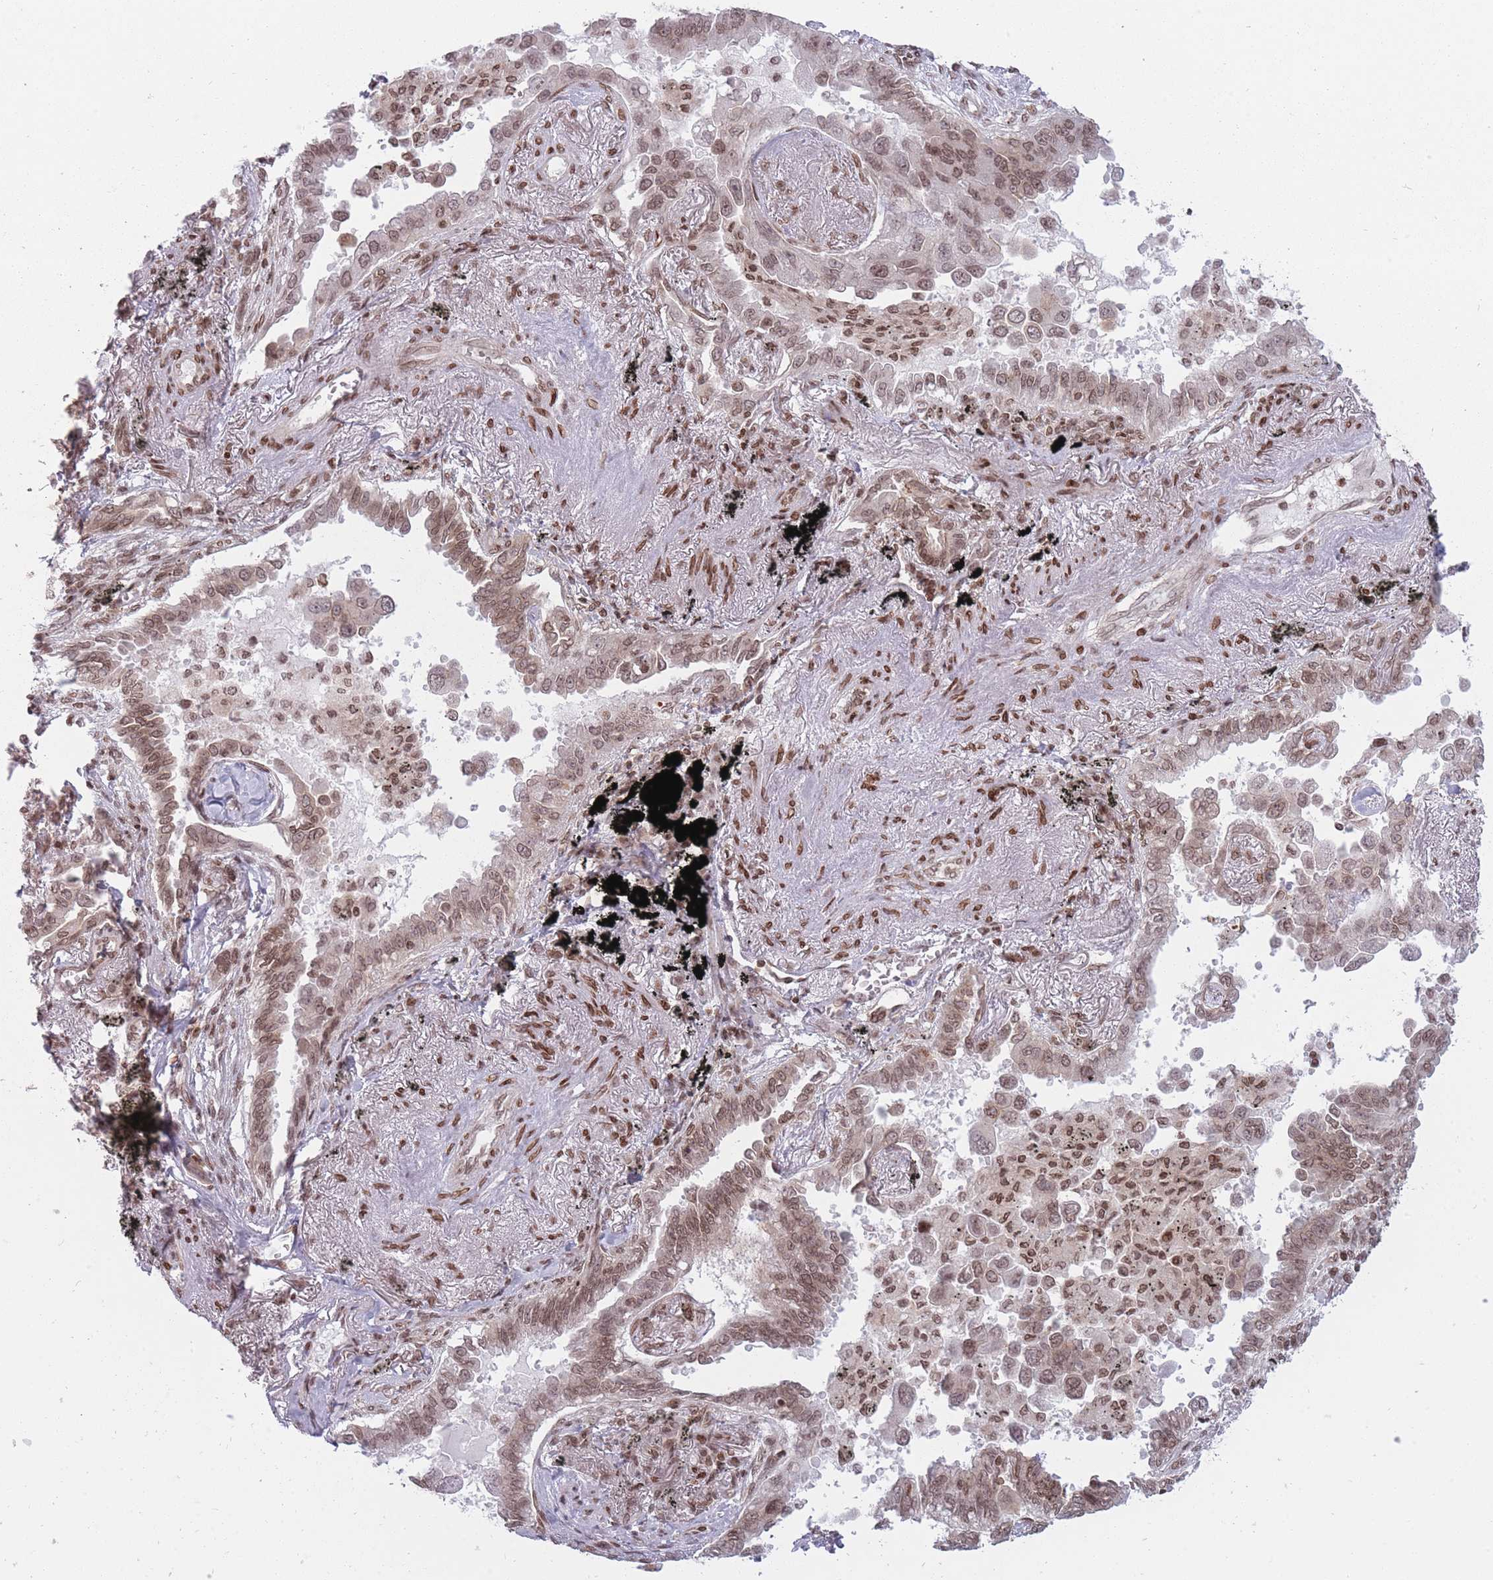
{"staining": {"intensity": "moderate", "quantity": ">75%", "location": "nuclear"}, "tissue": "lung cancer", "cell_type": "Tumor cells", "image_type": "cancer", "snomed": [{"axis": "morphology", "description": "Adenocarcinoma, NOS"}, {"axis": "topography", "description": "Lung"}], "caption": "Lung cancer tissue displays moderate nuclear staining in approximately >75% of tumor cells", "gene": "TMC6", "patient": {"sex": "male", "age": 67}}